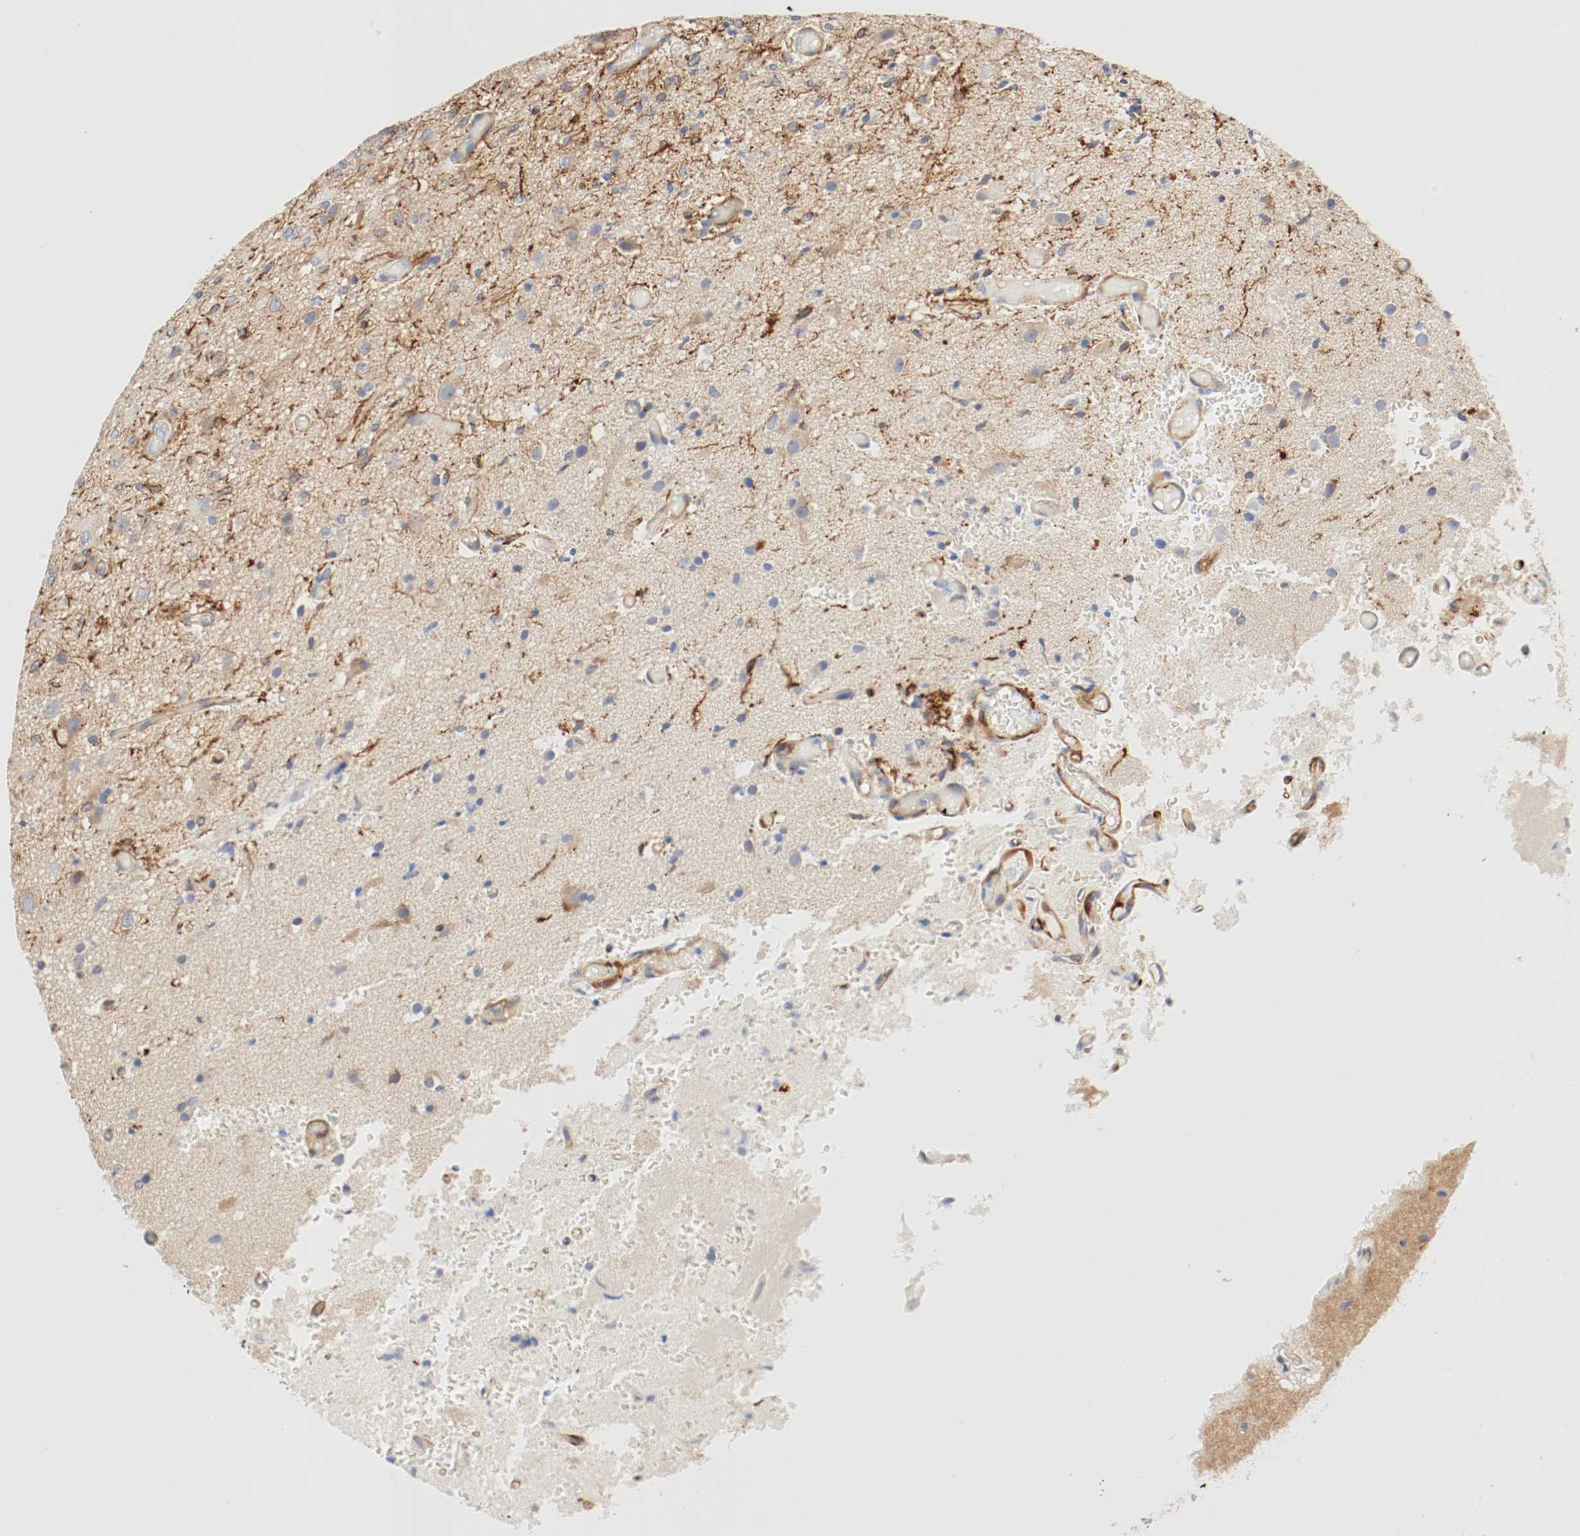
{"staining": {"intensity": "moderate", "quantity": ">75%", "location": "cytoplasmic/membranous"}, "tissue": "glioma", "cell_type": "Tumor cells", "image_type": "cancer", "snomed": [{"axis": "morphology", "description": "Normal tissue, NOS"}, {"axis": "morphology", "description": "Glioma, malignant, High grade"}, {"axis": "topography", "description": "Cerebral cortex"}], "caption": "Immunohistochemical staining of human malignant high-grade glioma reveals medium levels of moderate cytoplasmic/membranous protein positivity in approximately >75% of tumor cells.", "gene": "GIT1", "patient": {"sex": "male", "age": 77}}